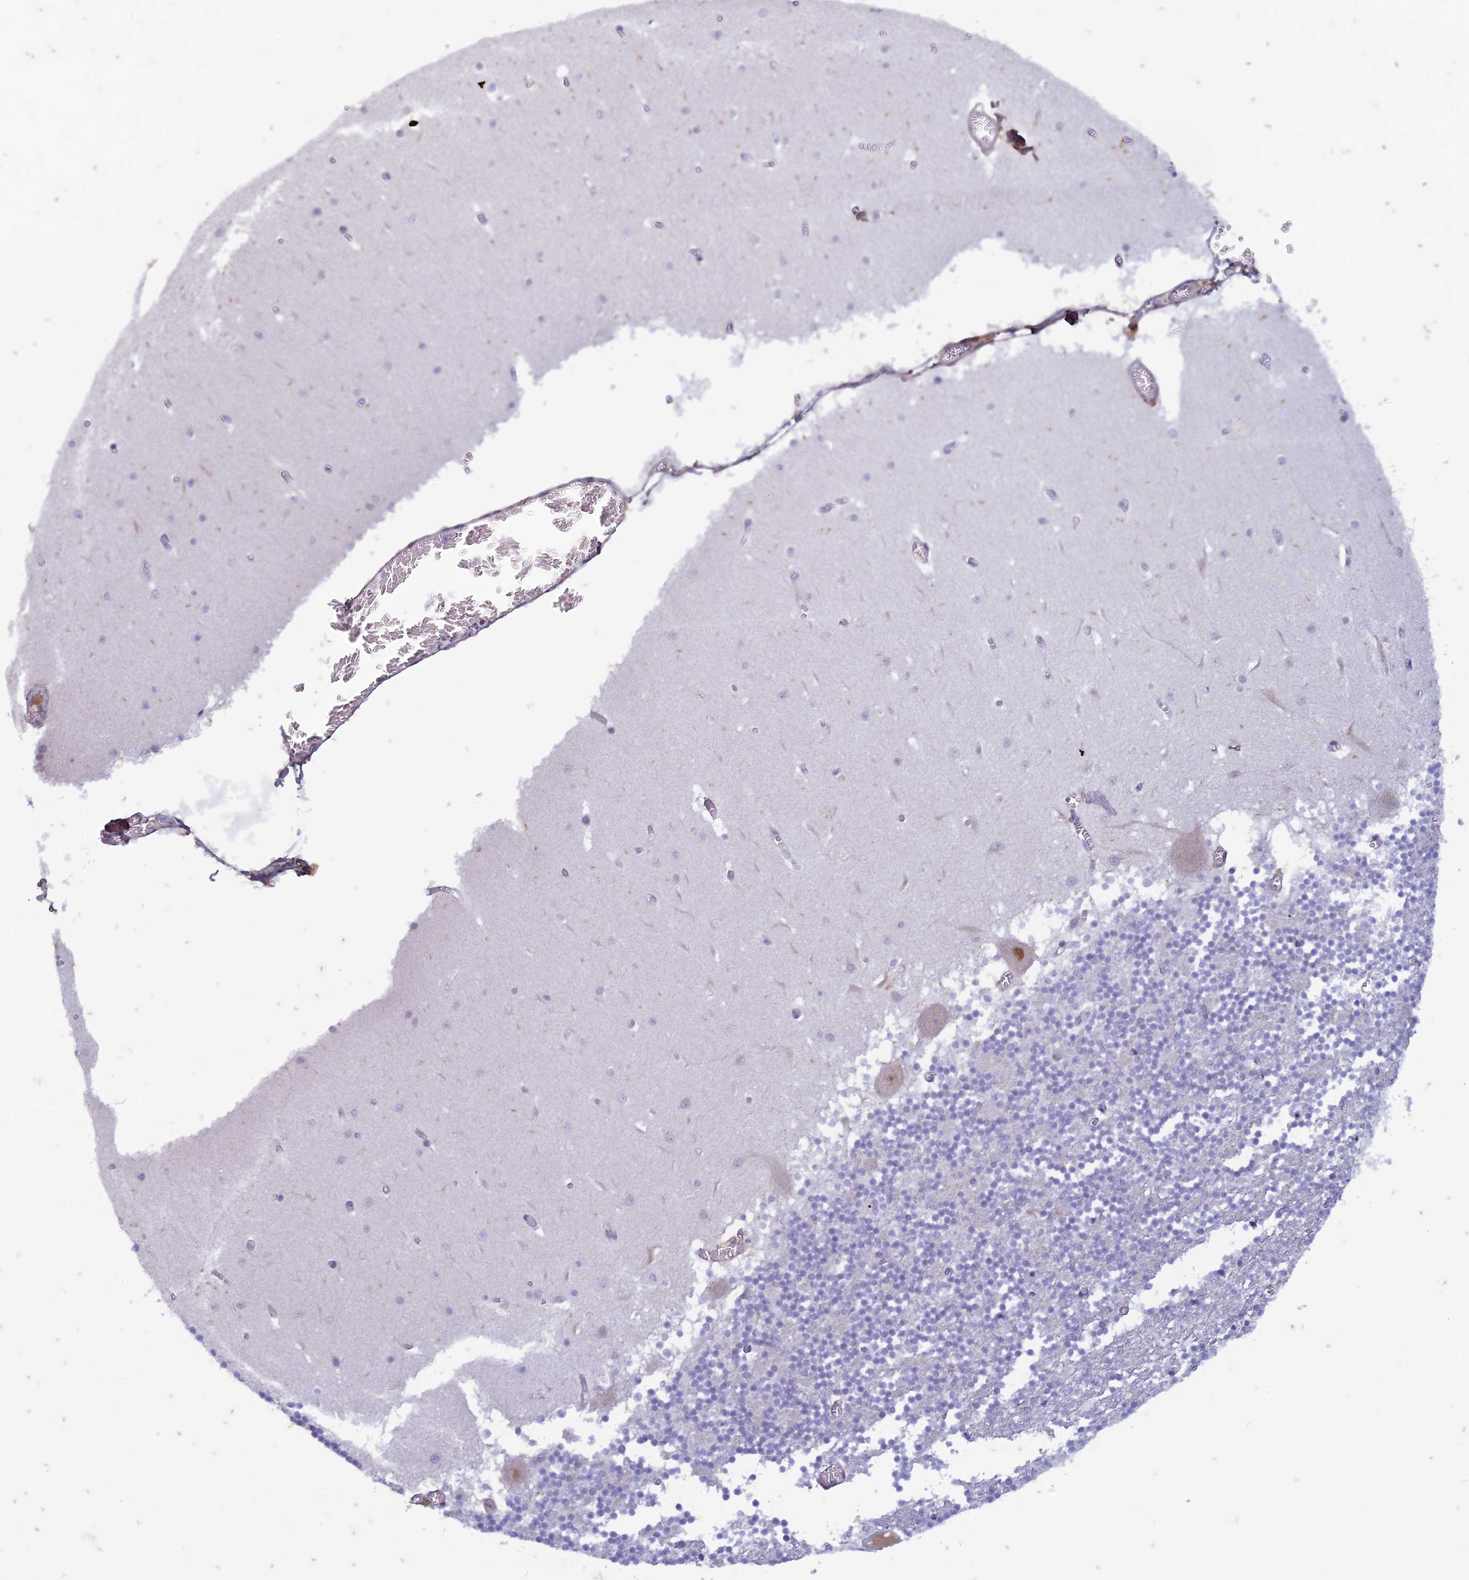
{"staining": {"intensity": "negative", "quantity": "none", "location": "none"}, "tissue": "cerebellum", "cell_type": "Cells in granular layer", "image_type": "normal", "snomed": [{"axis": "morphology", "description": "Normal tissue, NOS"}, {"axis": "topography", "description": "Cerebellum"}], "caption": "Immunohistochemistry histopathology image of benign human cerebellum stained for a protein (brown), which displays no positivity in cells in granular layer.", "gene": "PABPN1L", "patient": {"sex": "female", "age": 28}}